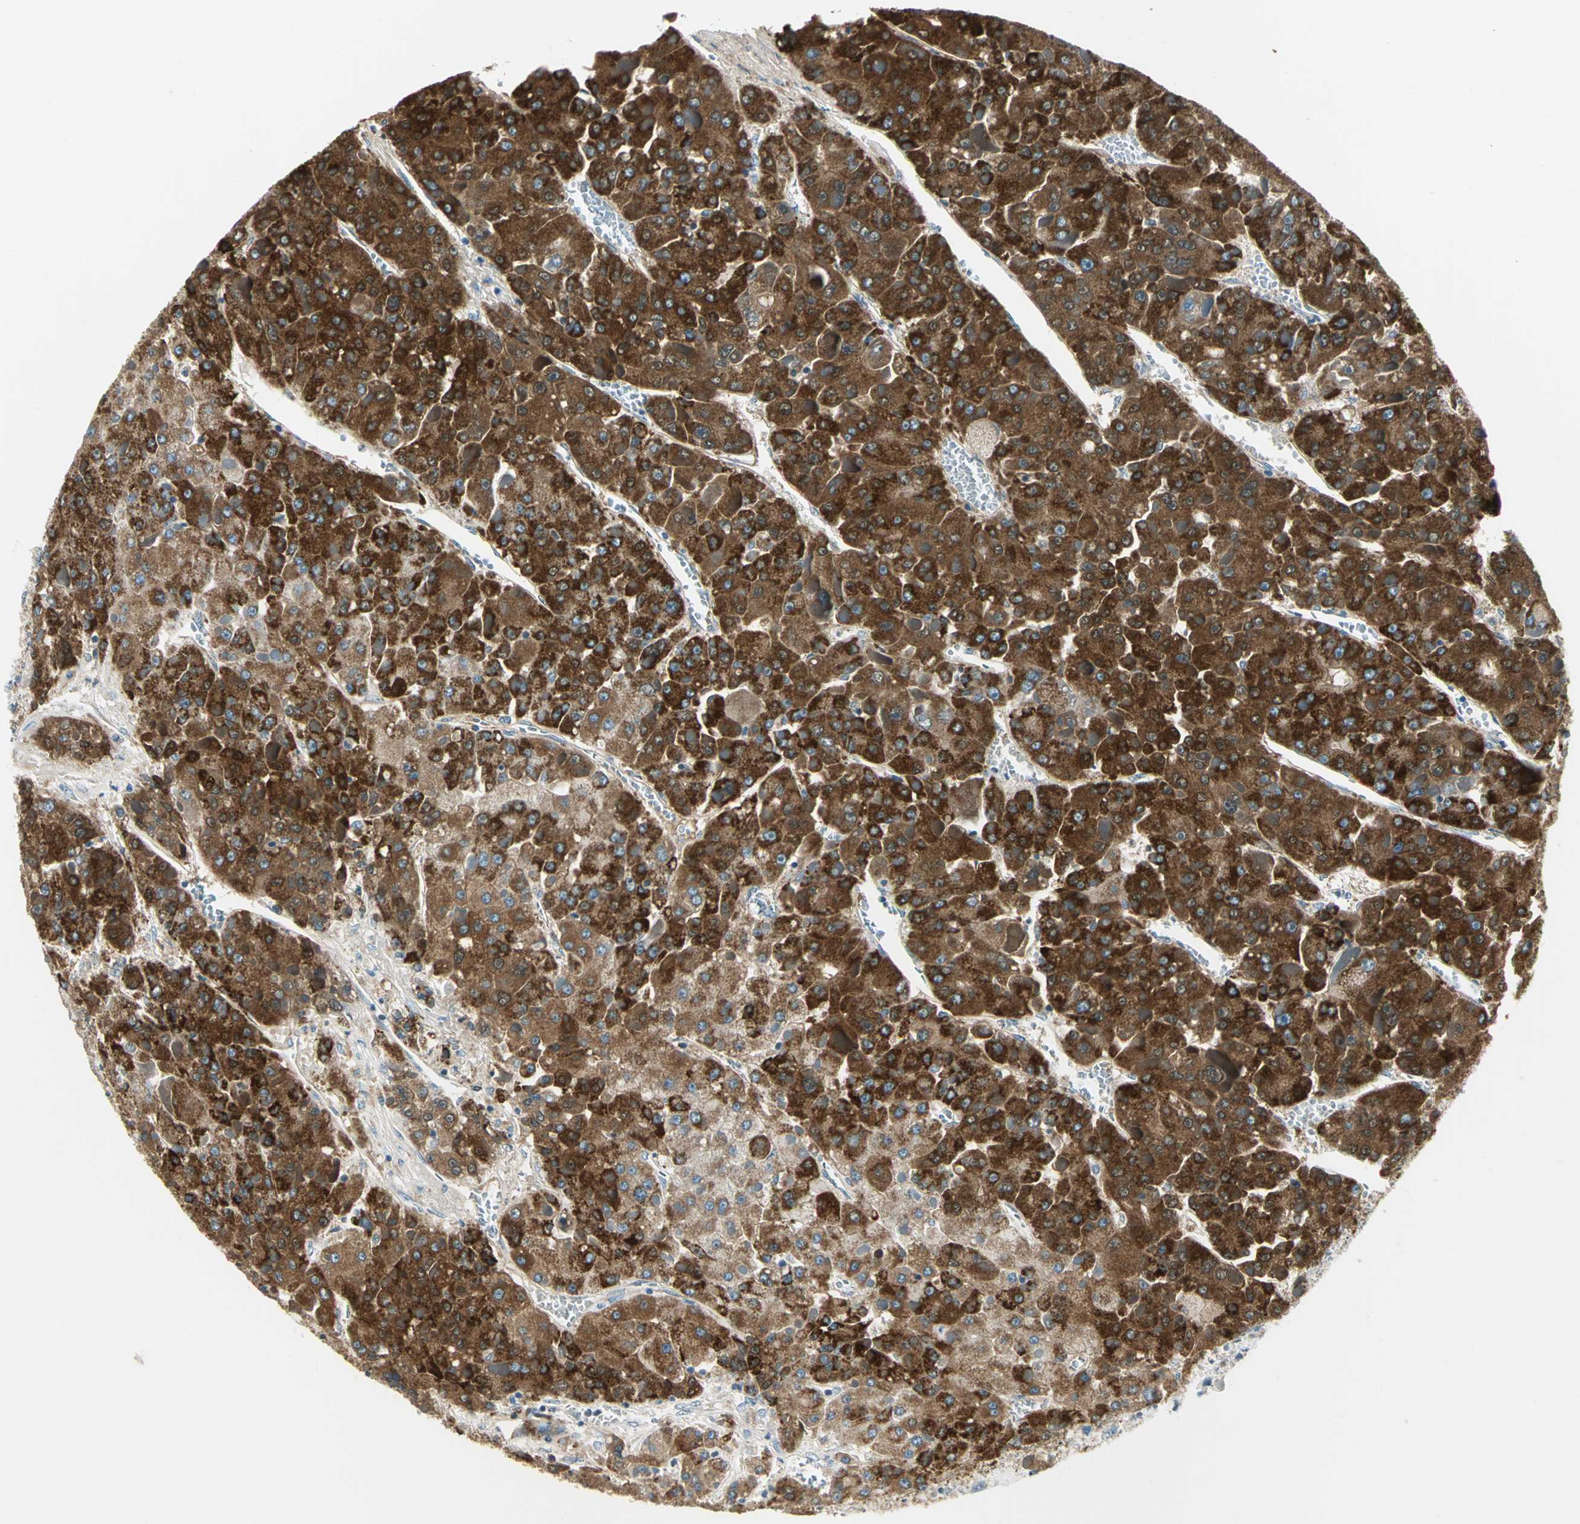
{"staining": {"intensity": "strong", "quantity": ">75%", "location": "cytoplasmic/membranous"}, "tissue": "liver cancer", "cell_type": "Tumor cells", "image_type": "cancer", "snomed": [{"axis": "morphology", "description": "Carcinoma, Hepatocellular, NOS"}, {"axis": "topography", "description": "Liver"}], "caption": "Protein staining of liver hepatocellular carcinoma tissue displays strong cytoplasmic/membranous staining in about >75% of tumor cells. The staining is performed using DAB brown chromogen to label protein expression. The nuclei are counter-stained blue using hematoxylin.", "gene": "ACADM", "patient": {"sex": "female", "age": 73}}